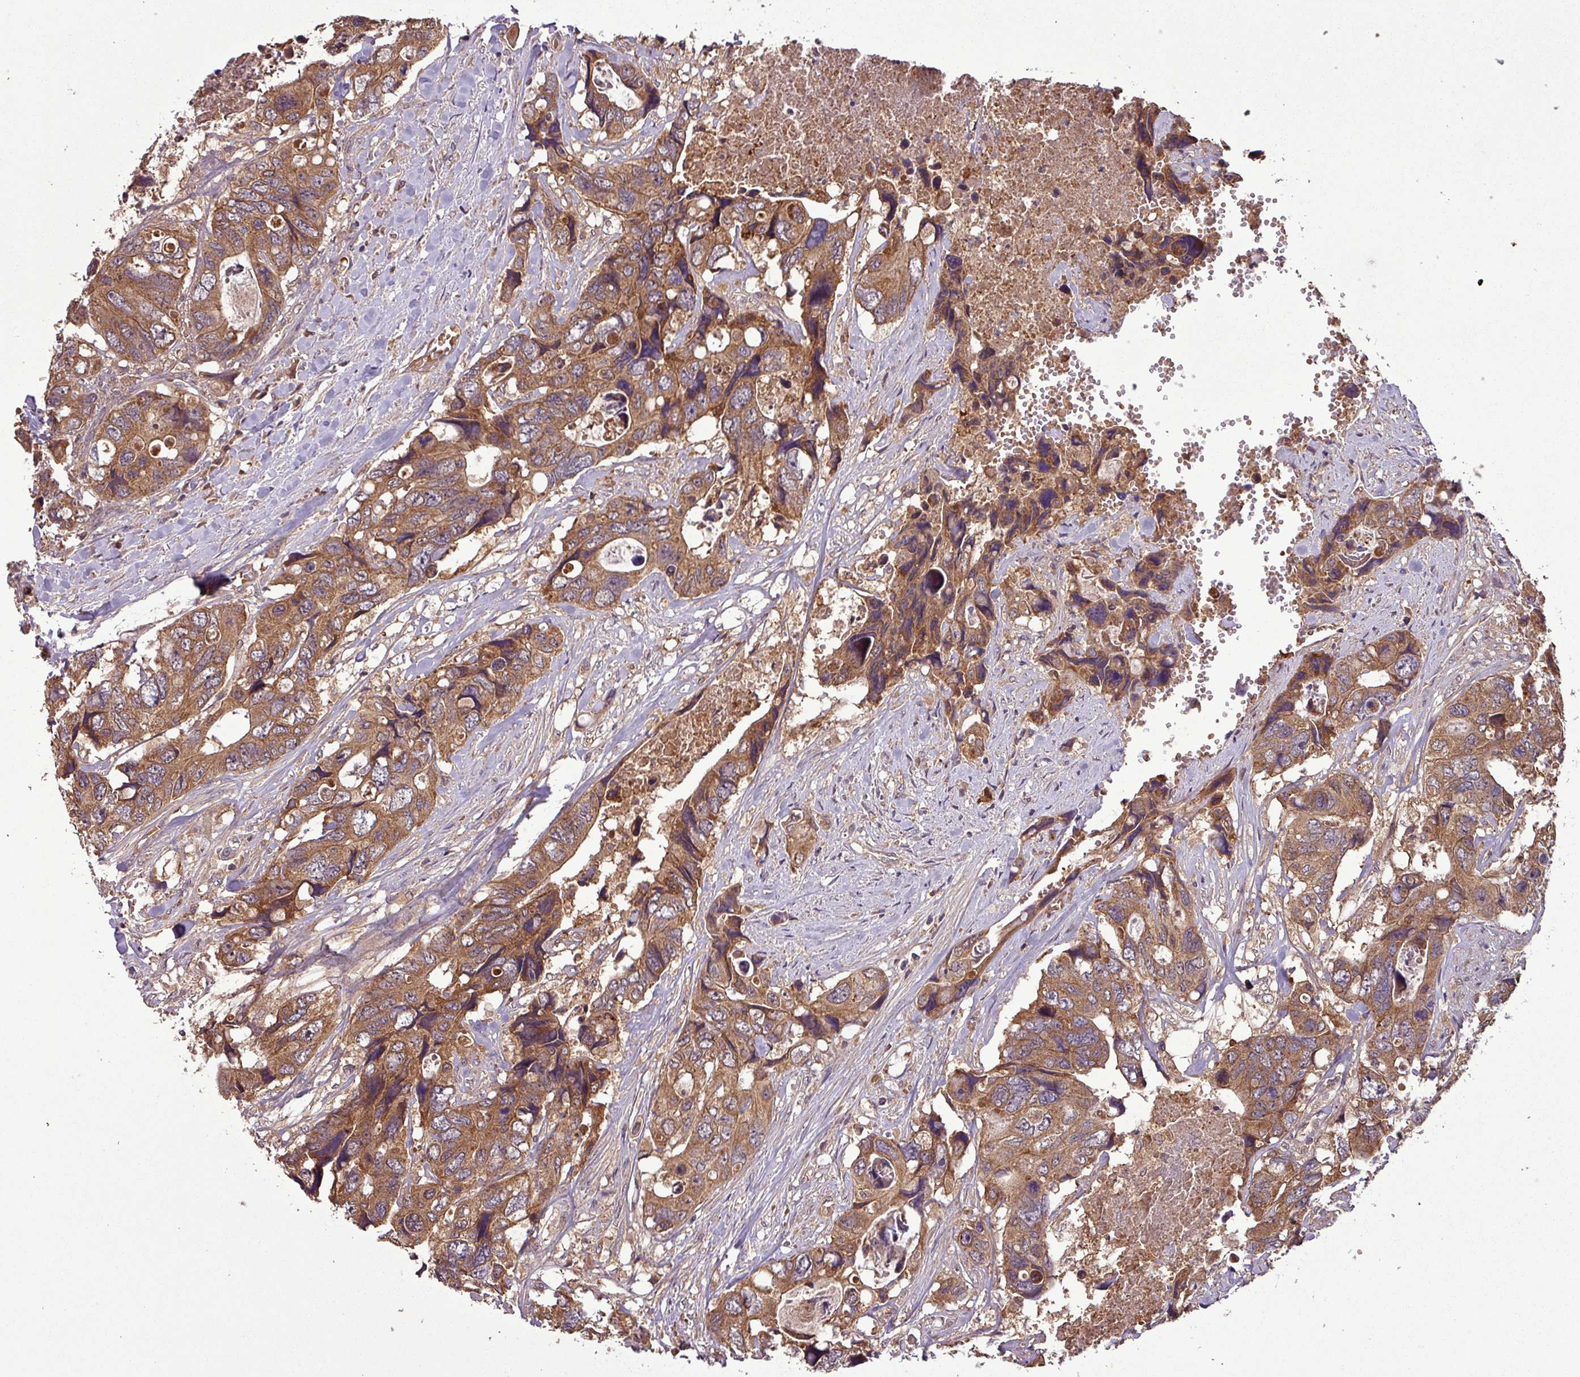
{"staining": {"intensity": "moderate", "quantity": ">75%", "location": "cytoplasmic/membranous"}, "tissue": "colorectal cancer", "cell_type": "Tumor cells", "image_type": "cancer", "snomed": [{"axis": "morphology", "description": "Adenocarcinoma, NOS"}, {"axis": "topography", "description": "Rectum"}], "caption": "Moderate cytoplasmic/membranous protein expression is identified in about >75% of tumor cells in colorectal adenocarcinoma. (brown staining indicates protein expression, while blue staining denotes nuclei).", "gene": "NT5C3A", "patient": {"sex": "male", "age": 57}}